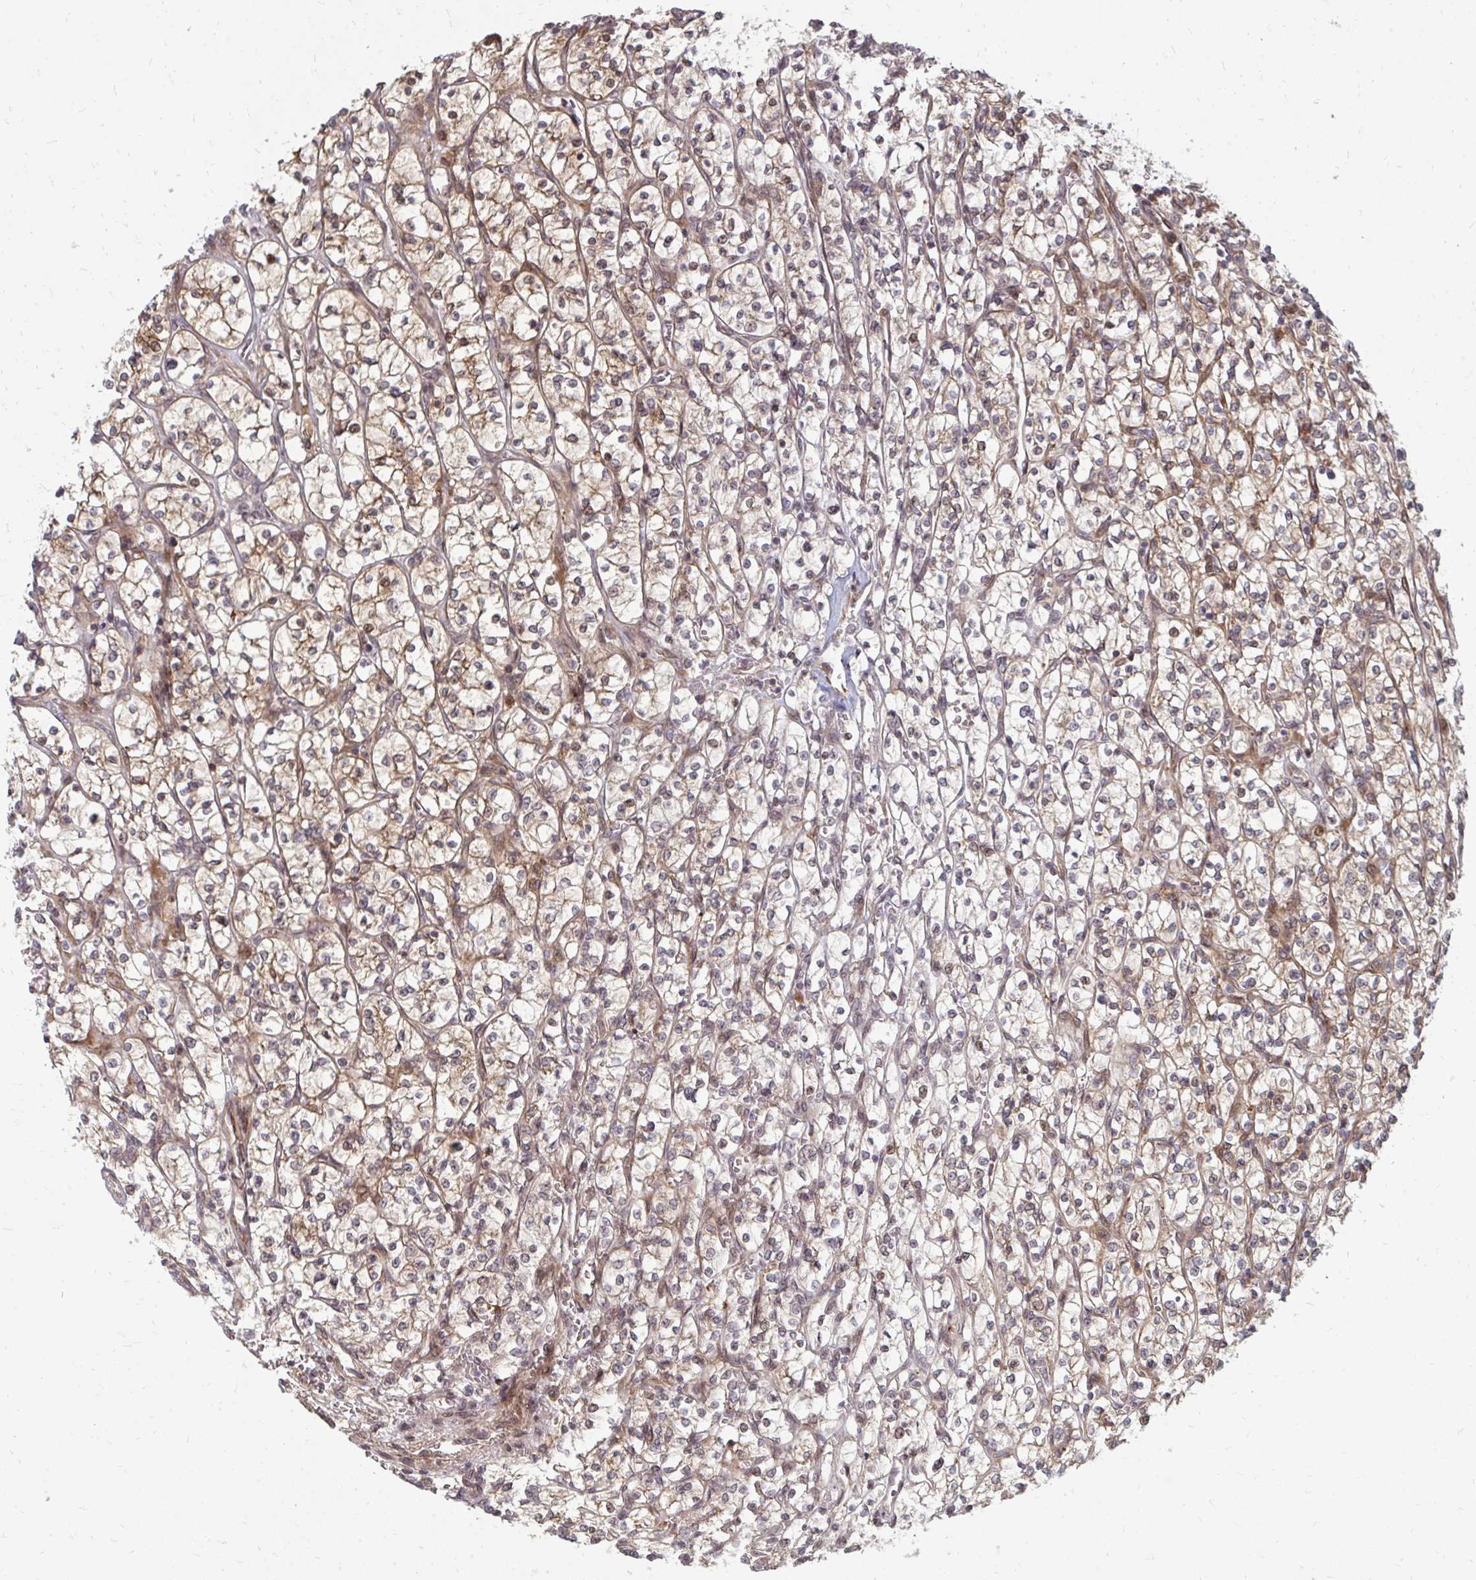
{"staining": {"intensity": "weak", "quantity": ">75%", "location": "cytoplasmic/membranous"}, "tissue": "renal cancer", "cell_type": "Tumor cells", "image_type": "cancer", "snomed": [{"axis": "morphology", "description": "Adenocarcinoma, NOS"}, {"axis": "topography", "description": "Kidney"}], "caption": "Weak cytoplasmic/membranous expression is appreciated in about >75% of tumor cells in renal adenocarcinoma. (Brightfield microscopy of DAB IHC at high magnification).", "gene": "ZNF285", "patient": {"sex": "female", "age": 64}}